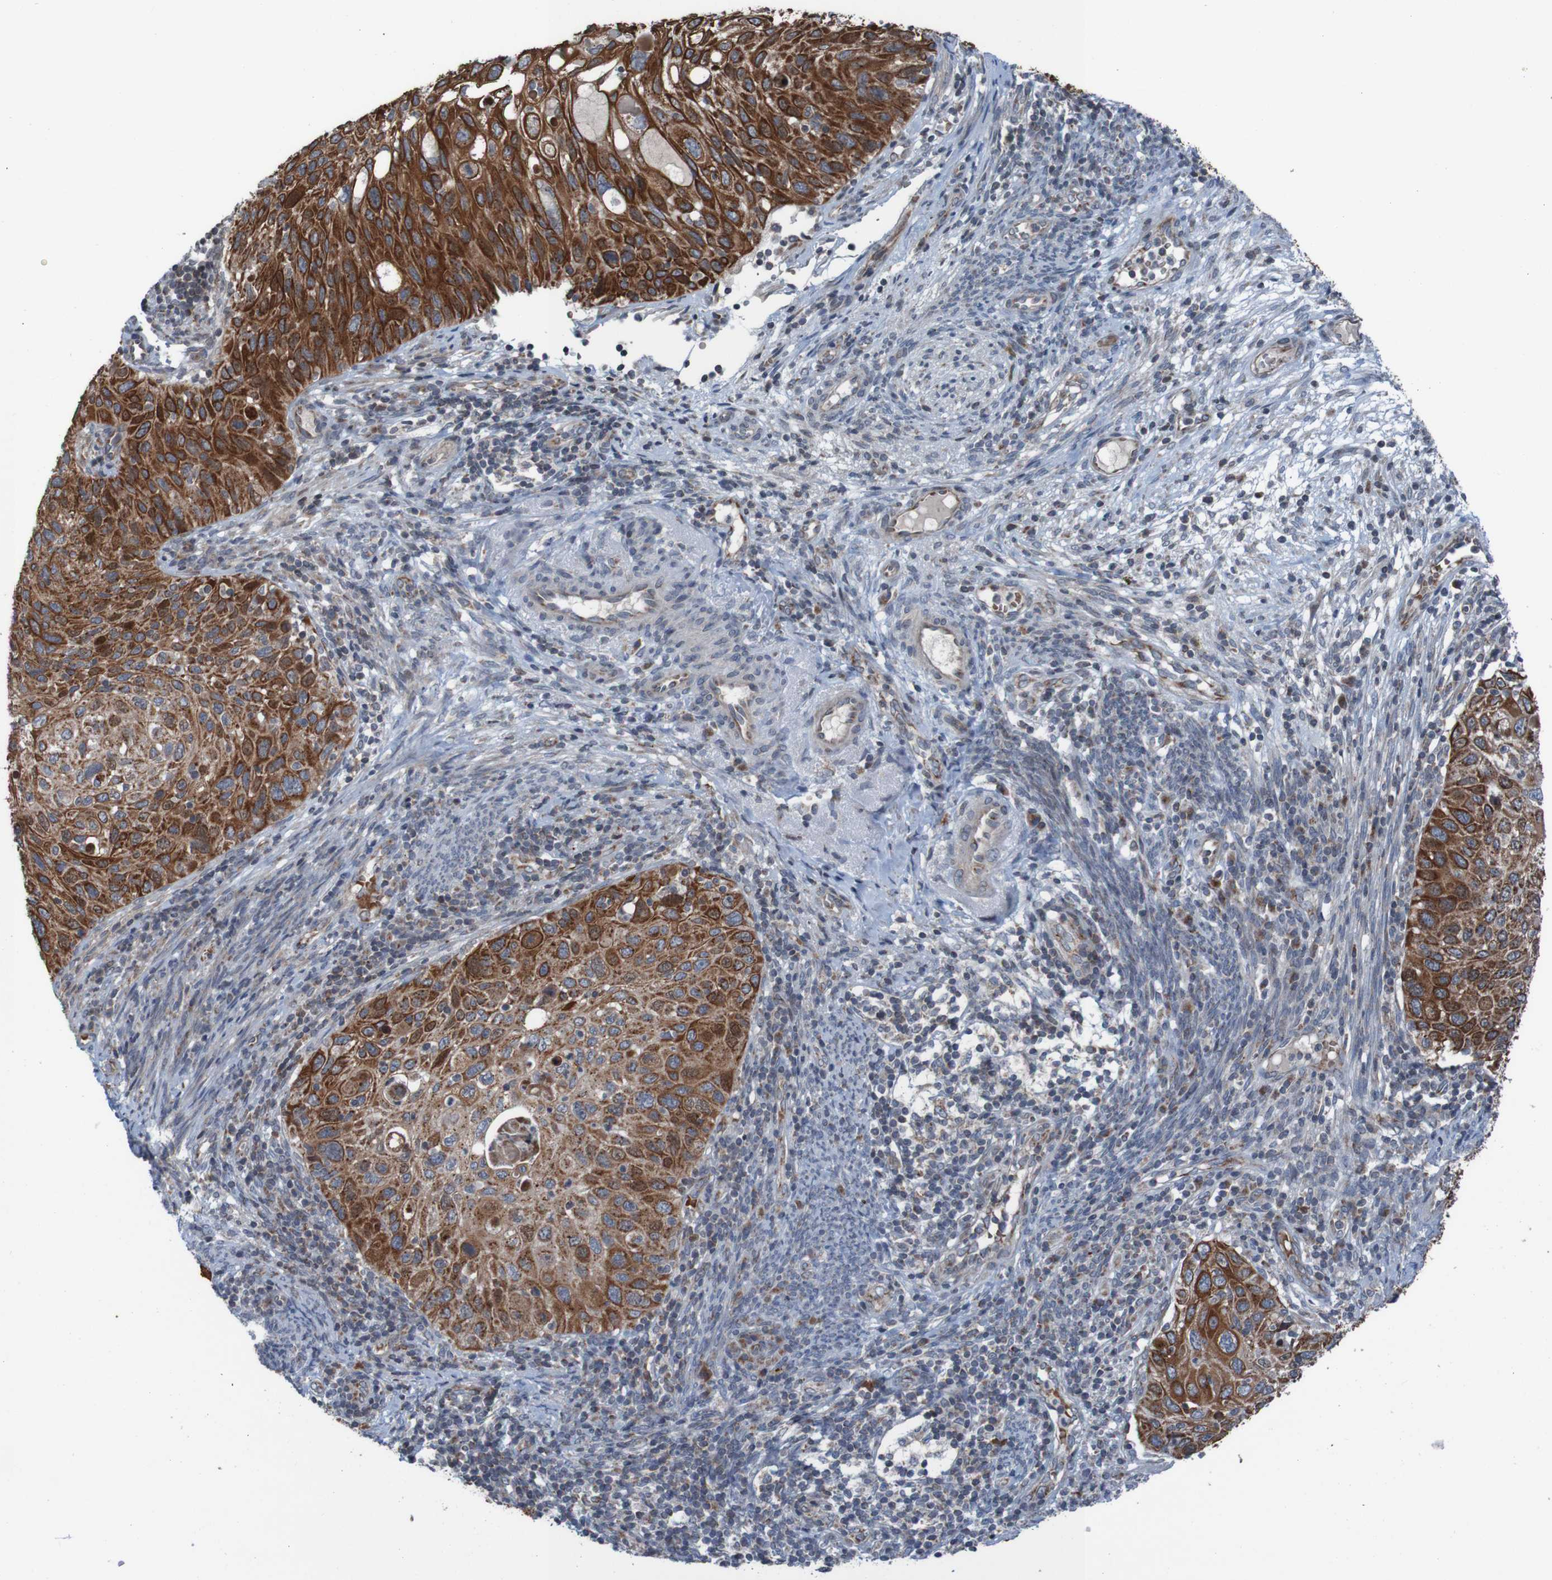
{"staining": {"intensity": "strong", "quantity": ">75%", "location": "cytoplasmic/membranous"}, "tissue": "cervical cancer", "cell_type": "Tumor cells", "image_type": "cancer", "snomed": [{"axis": "morphology", "description": "Squamous cell carcinoma, NOS"}, {"axis": "topography", "description": "Cervix"}], "caption": "Brown immunohistochemical staining in squamous cell carcinoma (cervical) demonstrates strong cytoplasmic/membranous expression in approximately >75% of tumor cells. (brown staining indicates protein expression, while blue staining denotes nuclei).", "gene": "UNG", "patient": {"sex": "female", "age": 70}}